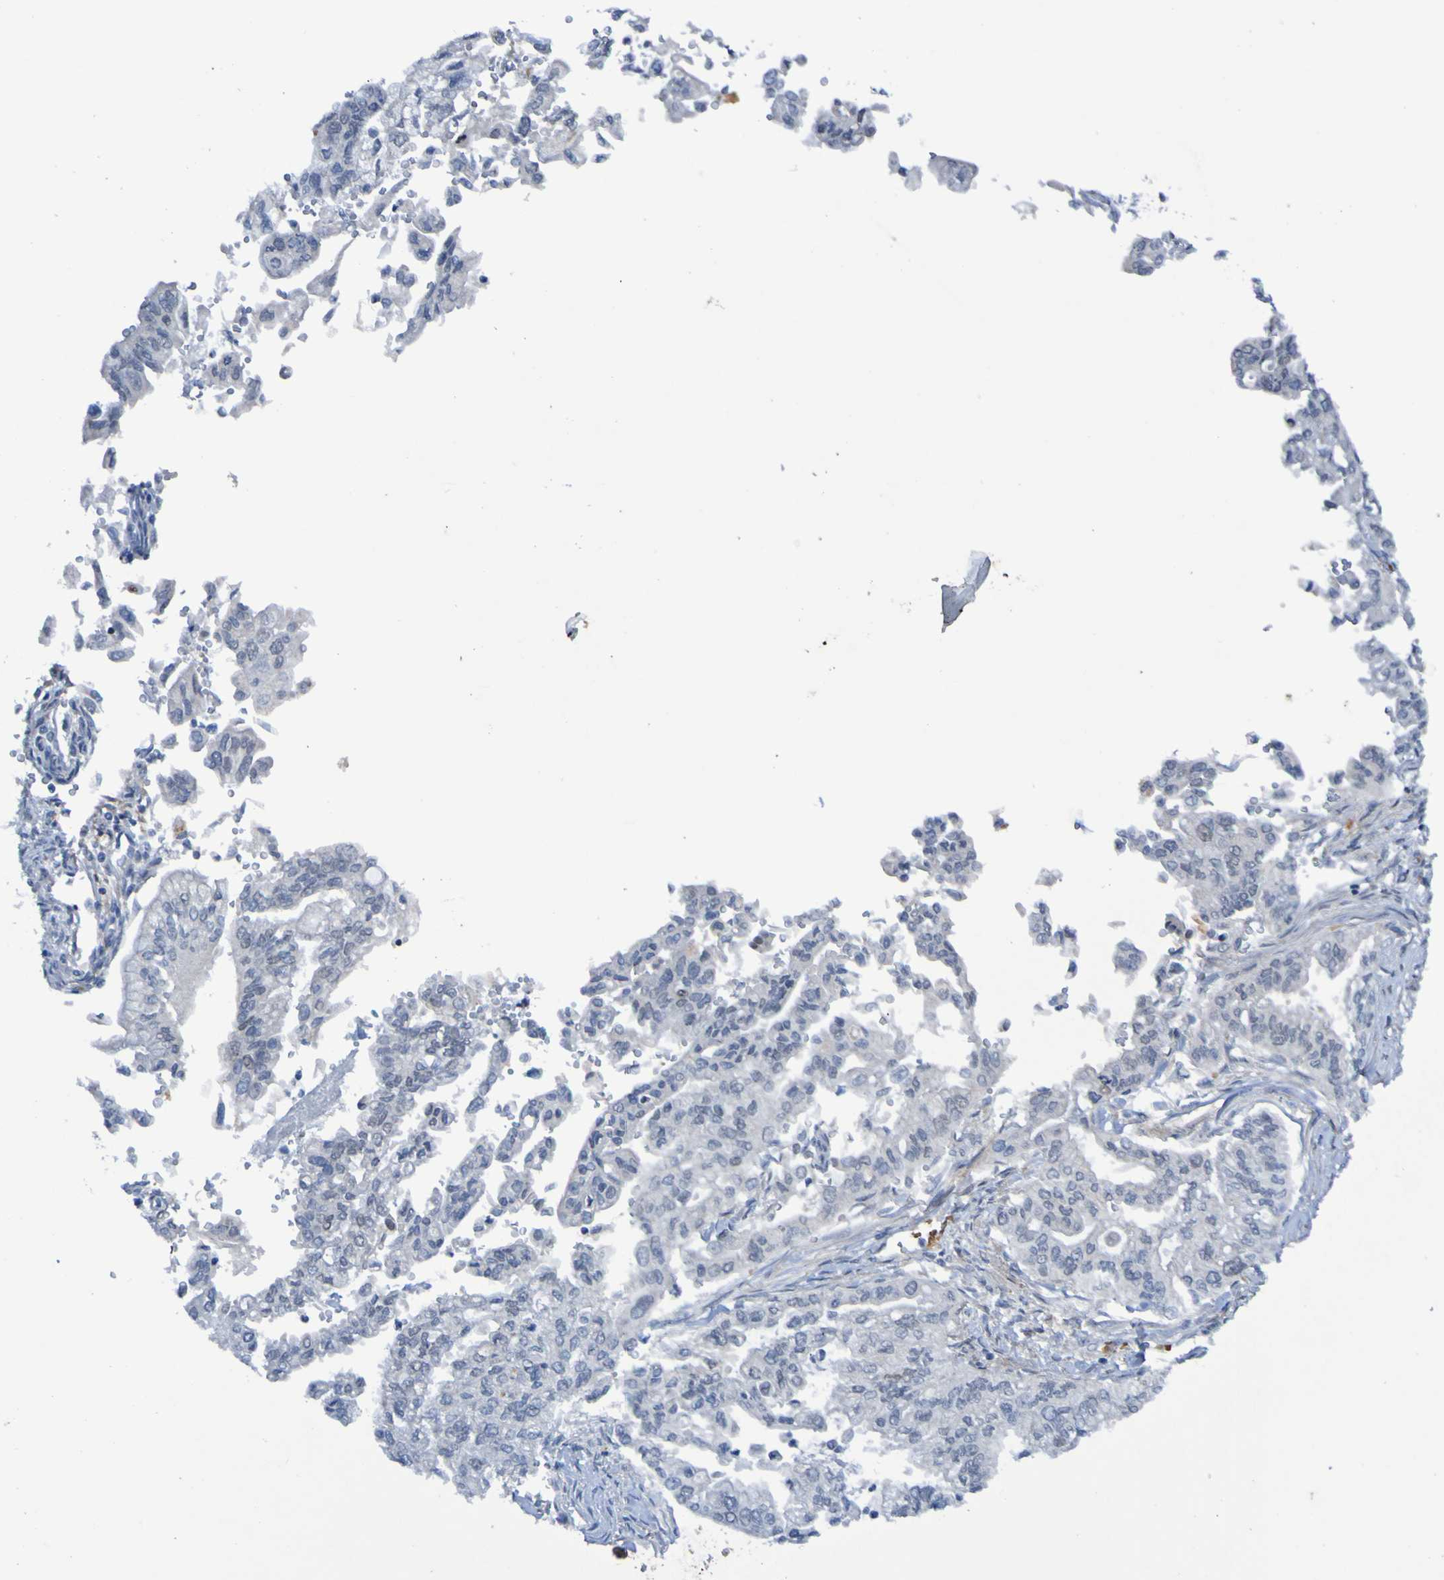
{"staining": {"intensity": "negative", "quantity": "none", "location": "none"}, "tissue": "pancreatic cancer", "cell_type": "Tumor cells", "image_type": "cancer", "snomed": [{"axis": "morphology", "description": "Normal tissue, NOS"}, {"axis": "topography", "description": "Pancreas"}], "caption": "A histopathology image of human pancreatic cancer is negative for staining in tumor cells.", "gene": "PCGF1", "patient": {"sex": "male", "age": 42}}